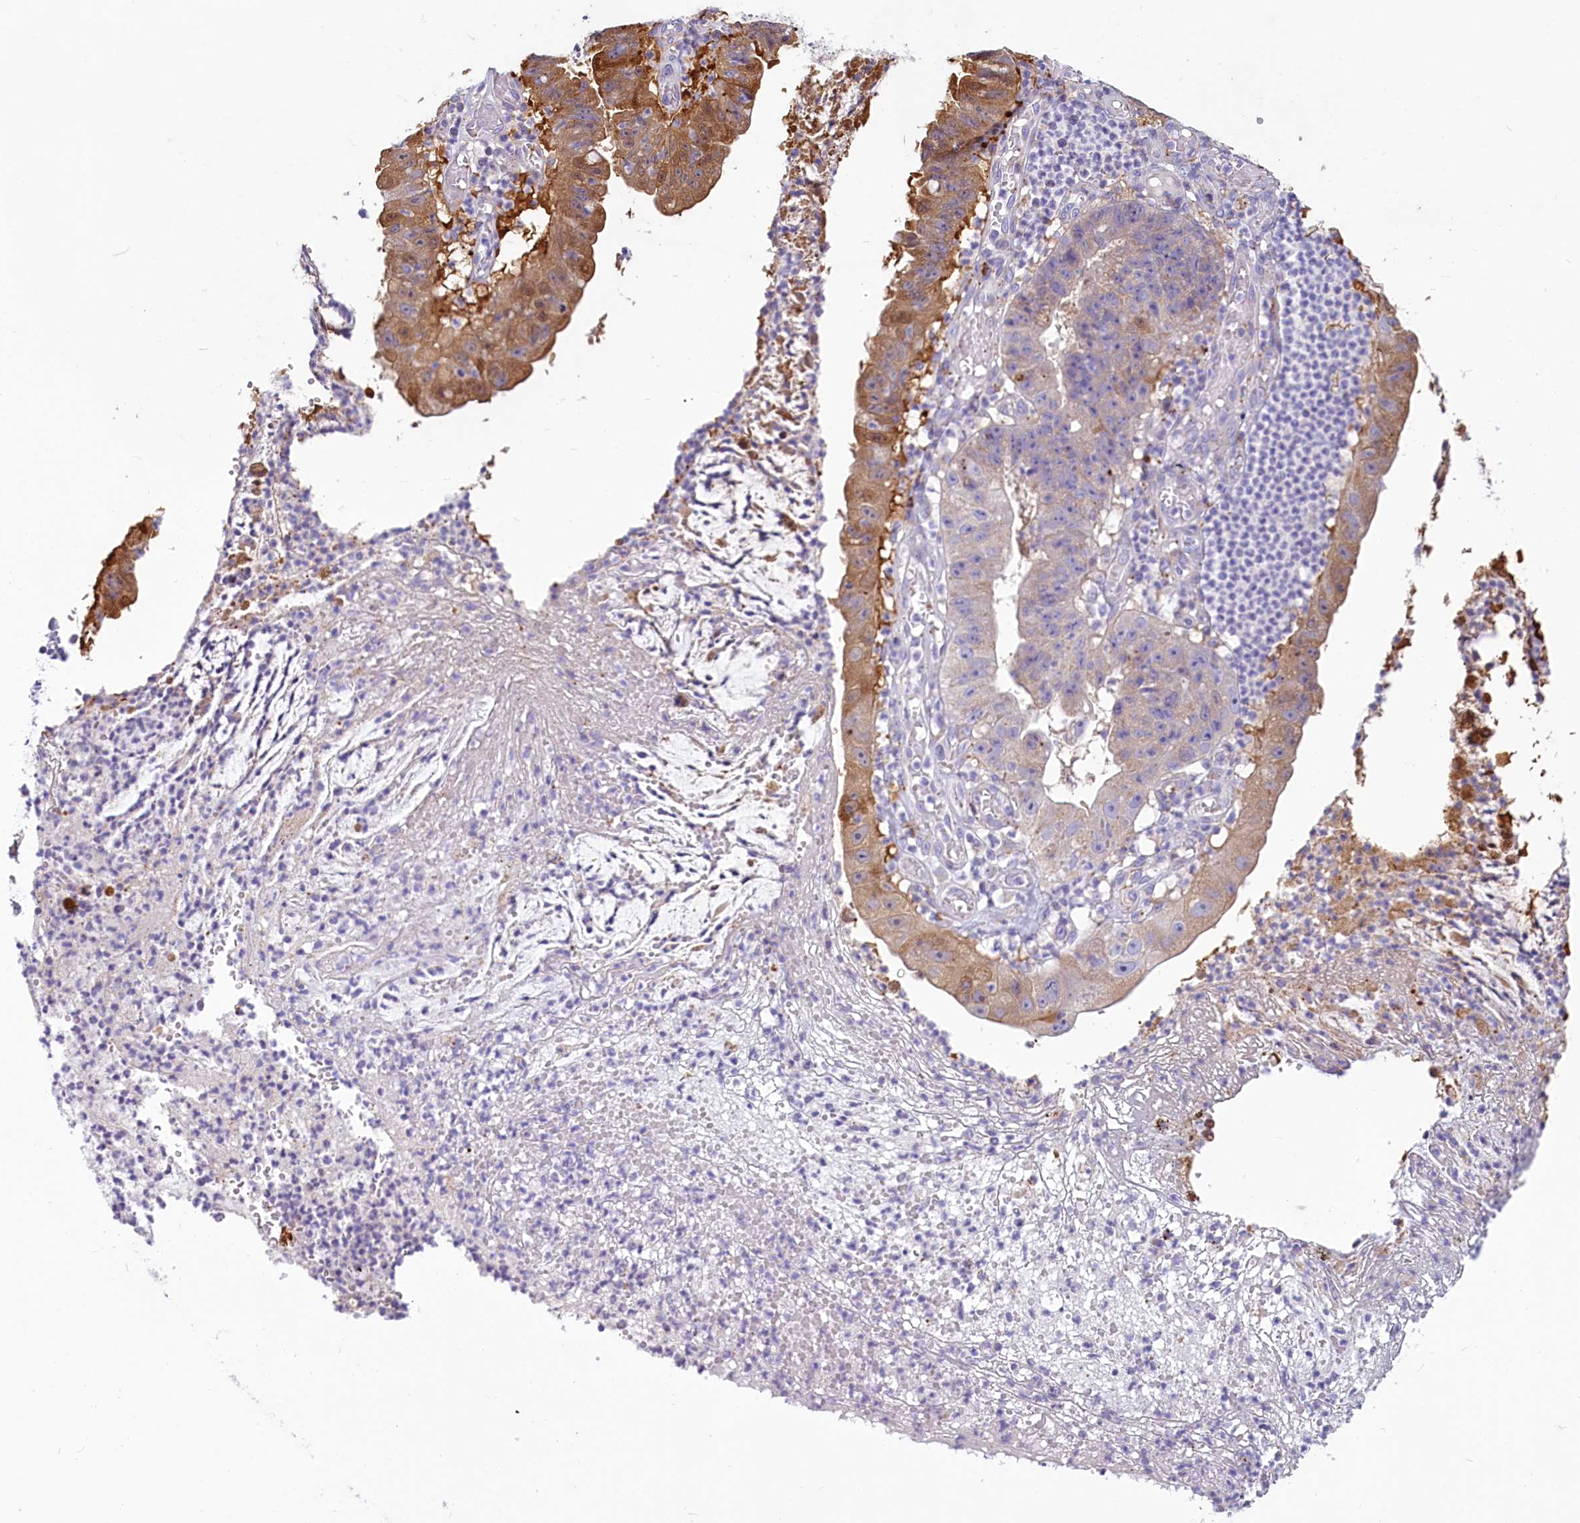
{"staining": {"intensity": "moderate", "quantity": ">75%", "location": "cytoplasmic/membranous"}, "tissue": "stomach cancer", "cell_type": "Tumor cells", "image_type": "cancer", "snomed": [{"axis": "morphology", "description": "Adenocarcinoma, NOS"}, {"axis": "topography", "description": "Stomach"}], "caption": "Immunohistochemistry (IHC) of human adenocarcinoma (stomach) shows medium levels of moderate cytoplasmic/membranous expression in about >75% of tumor cells.", "gene": "LMOD3", "patient": {"sex": "male", "age": 59}}